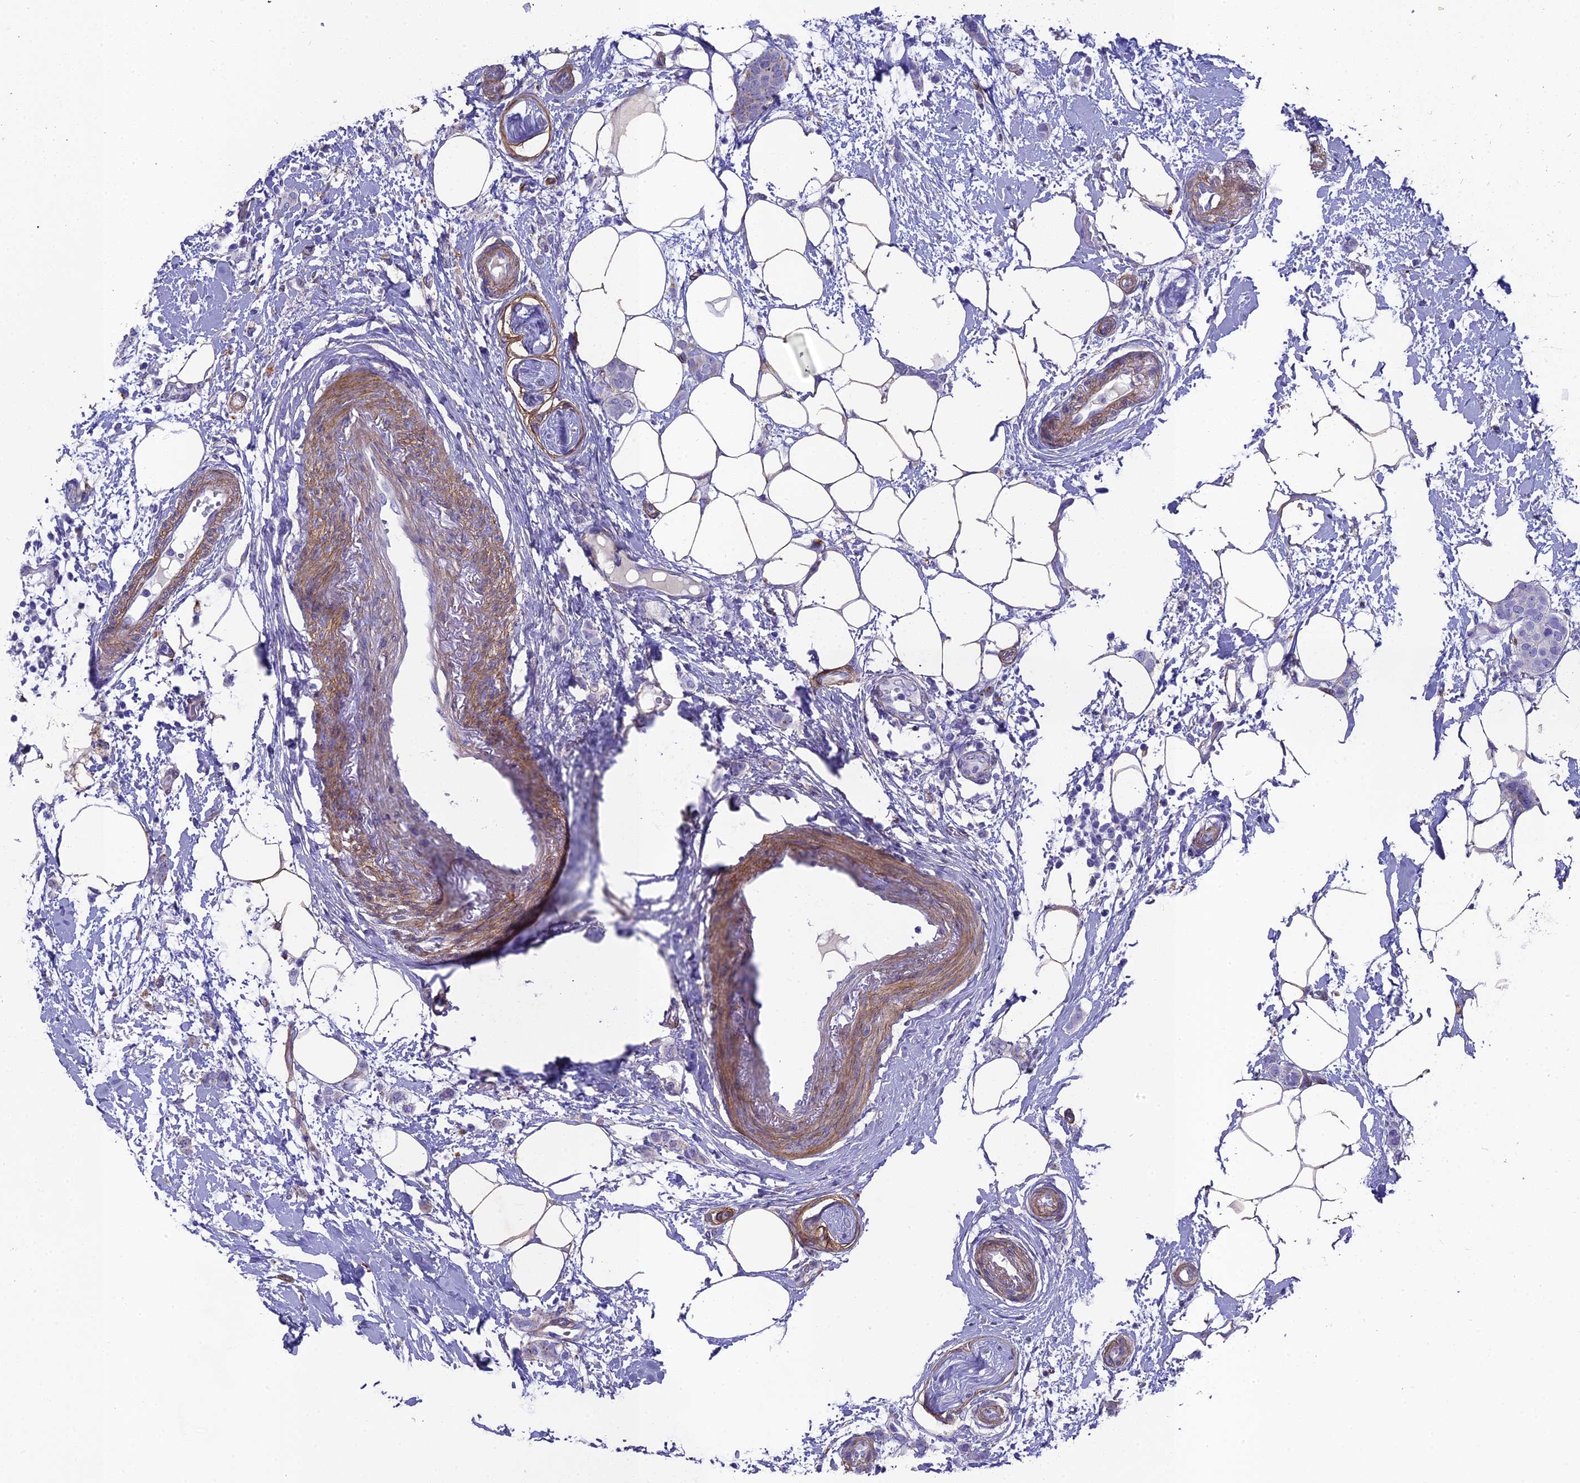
{"staining": {"intensity": "negative", "quantity": "none", "location": "none"}, "tissue": "breast cancer", "cell_type": "Tumor cells", "image_type": "cancer", "snomed": [{"axis": "morphology", "description": "Duct carcinoma"}, {"axis": "topography", "description": "Breast"}], "caption": "Photomicrograph shows no protein staining in tumor cells of infiltrating ductal carcinoma (breast) tissue. (DAB immunohistochemistry, high magnification).", "gene": "TNS1", "patient": {"sex": "female", "age": 72}}